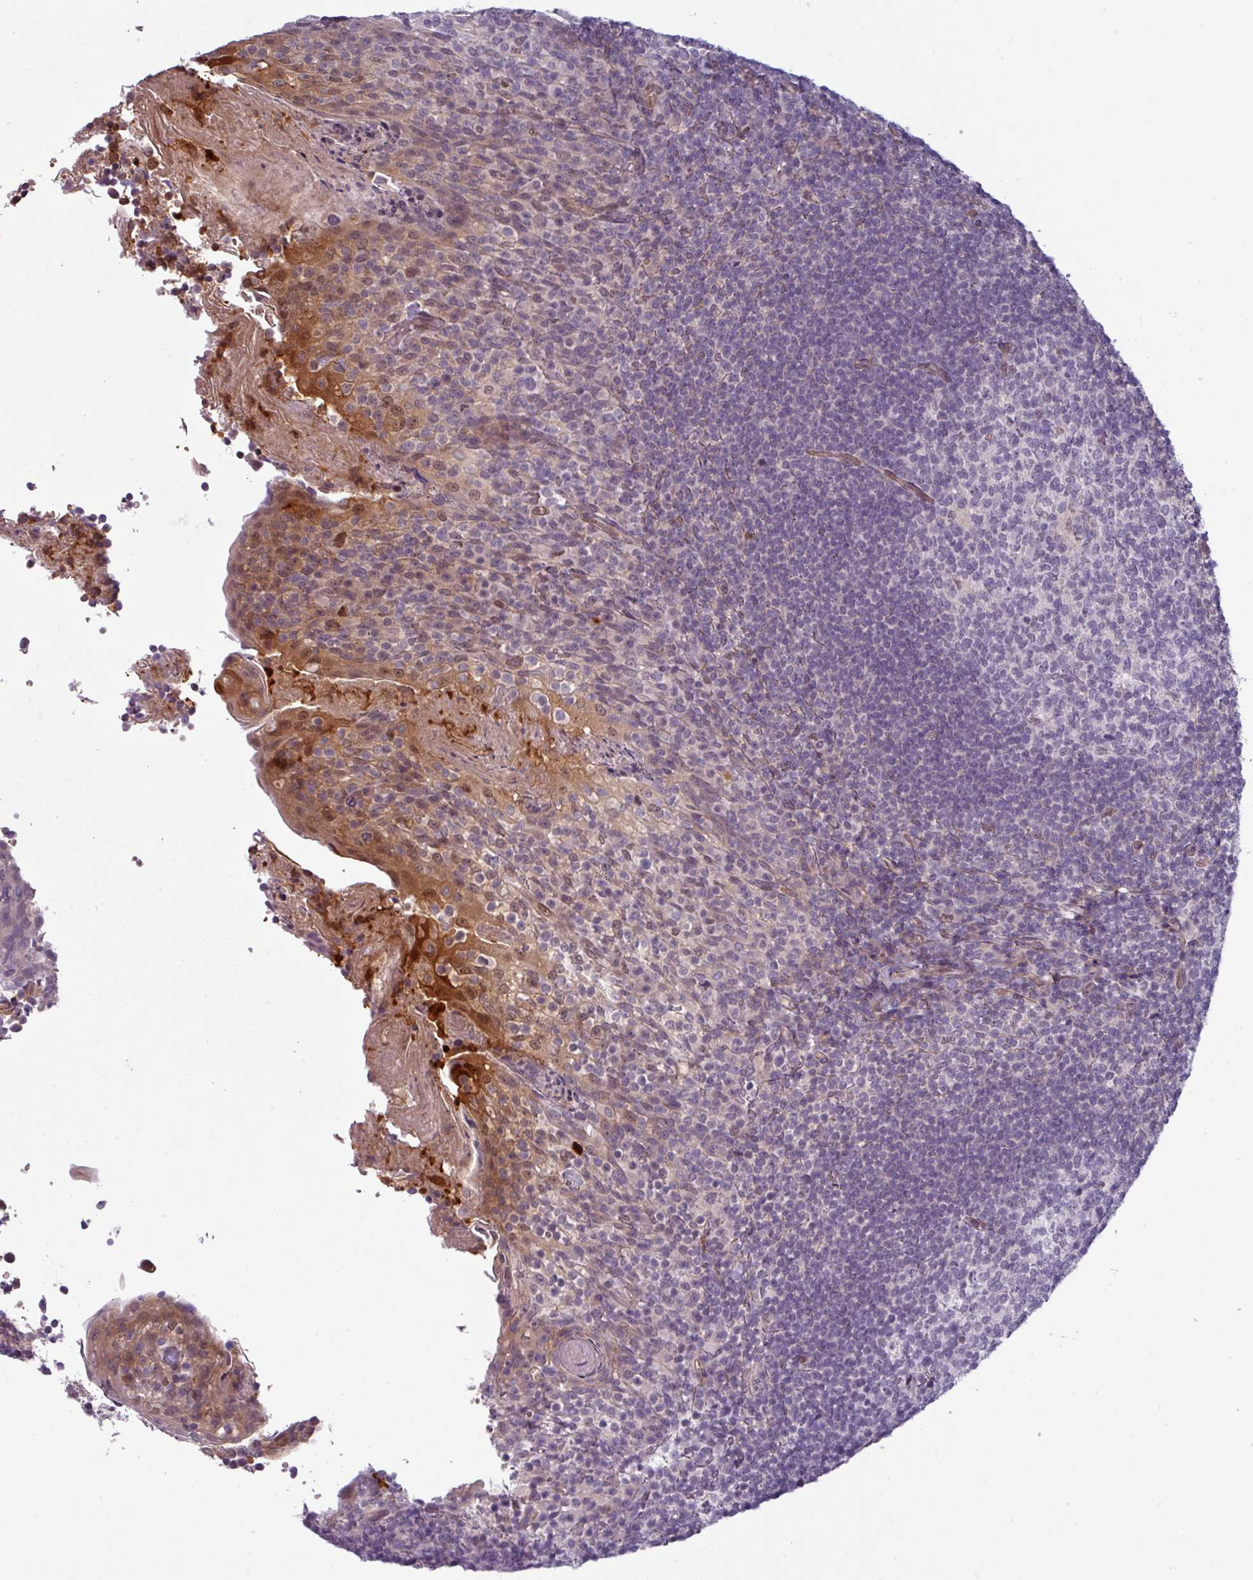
{"staining": {"intensity": "negative", "quantity": "none", "location": "none"}, "tissue": "tonsil", "cell_type": "Germinal center cells", "image_type": "normal", "snomed": [{"axis": "morphology", "description": "Normal tissue, NOS"}, {"axis": "topography", "description": "Tonsil"}], "caption": "Image shows no significant protein expression in germinal center cells of benign tonsil.", "gene": "PRAMEF12", "patient": {"sex": "female", "age": 10}}